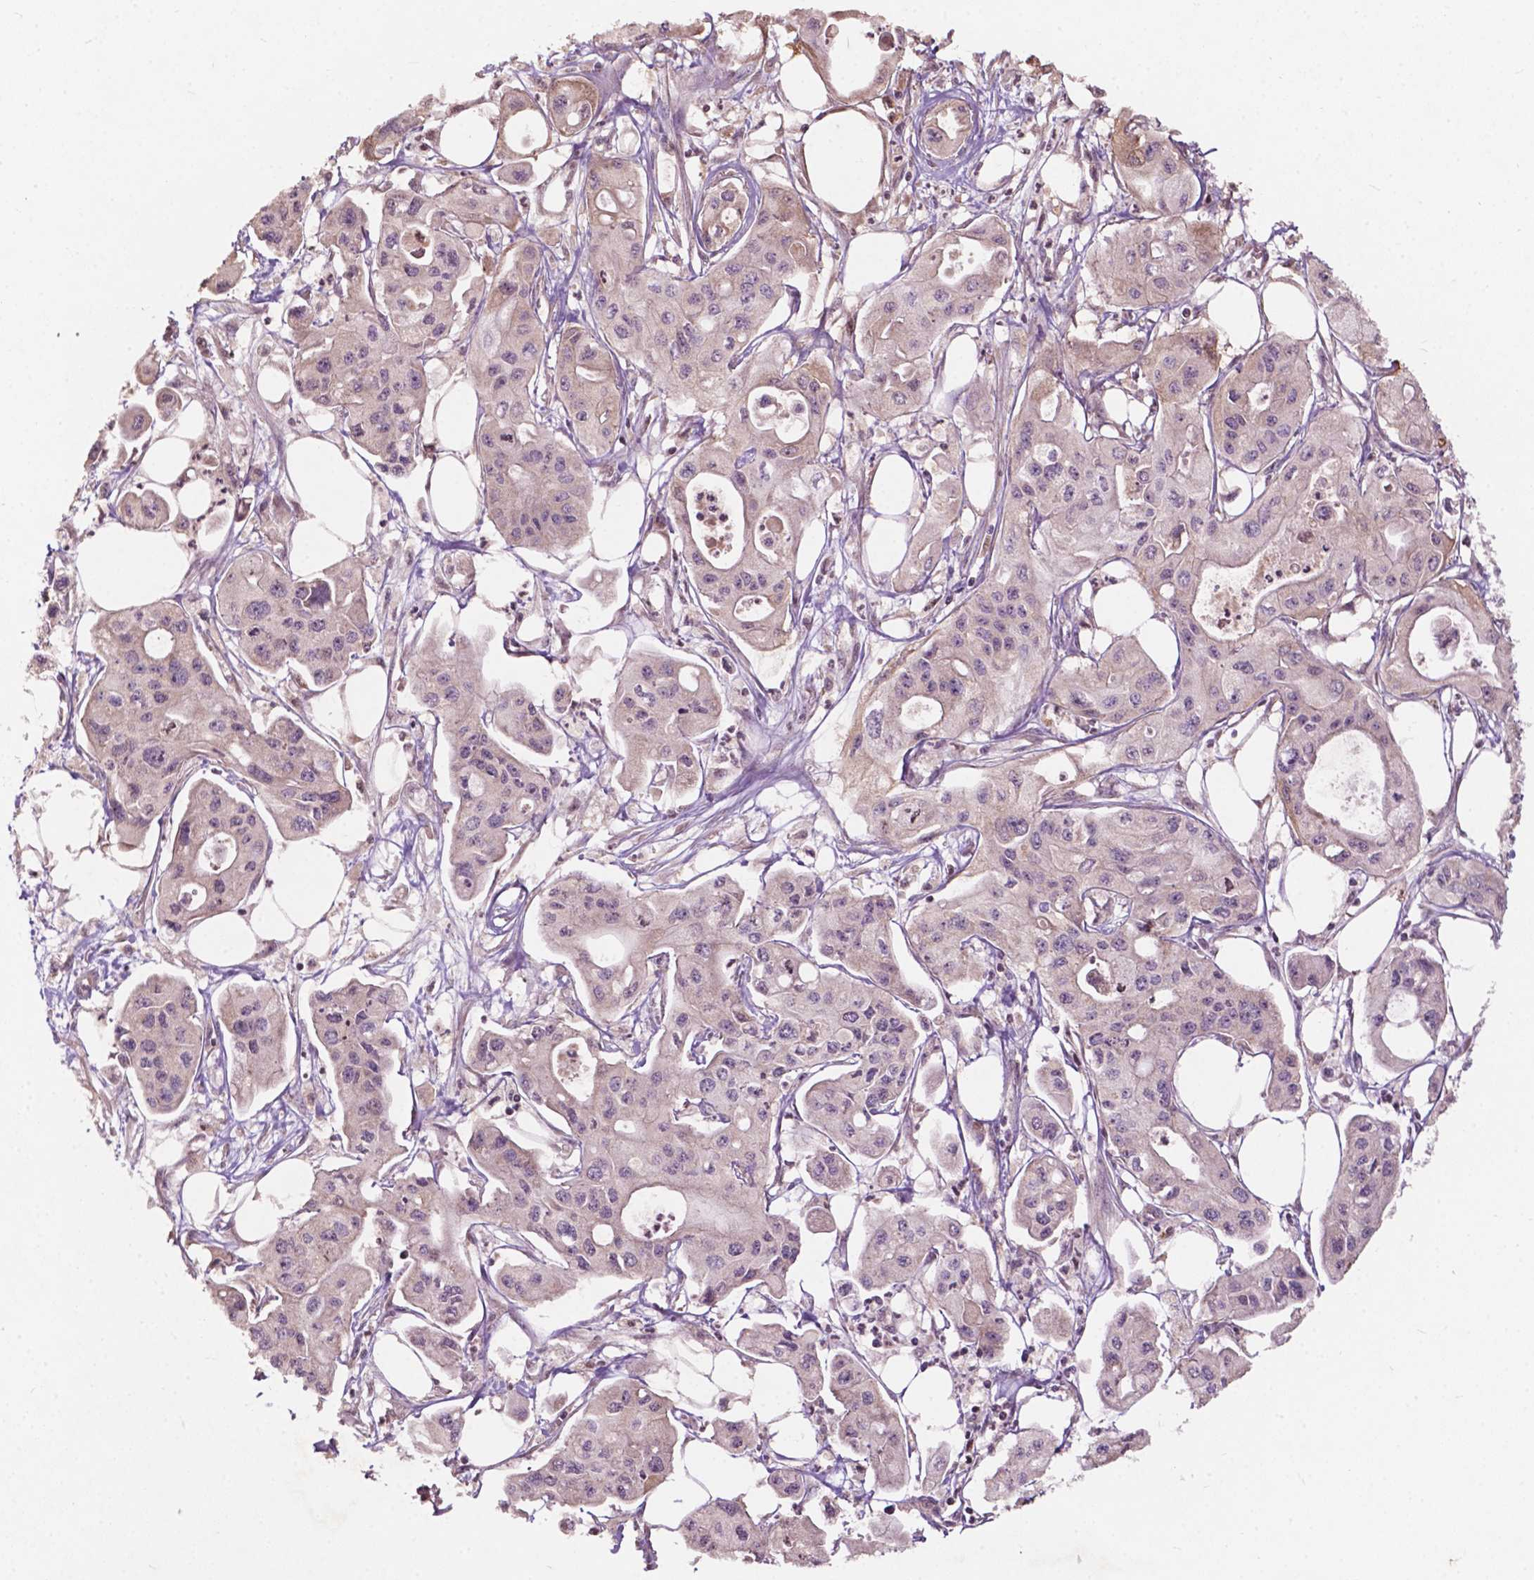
{"staining": {"intensity": "weak", "quantity": "<25%", "location": "cytoplasmic/membranous"}, "tissue": "pancreatic cancer", "cell_type": "Tumor cells", "image_type": "cancer", "snomed": [{"axis": "morphology", "description": "Adenocarcinoma, NOS"}, {"axis": "topography", "description": "Pancreas"}], "caption": "Protein analysis of pancreatic adenocarcinoma exhibits no significant positivity in tumor cells. (Stains: DAB IHC with hematoxylin counter stain, Microscopy: brightfield microscopy at high magnification).", "gene": "CDC42BPA", "patient": {"sex": "male", "age": 70}}